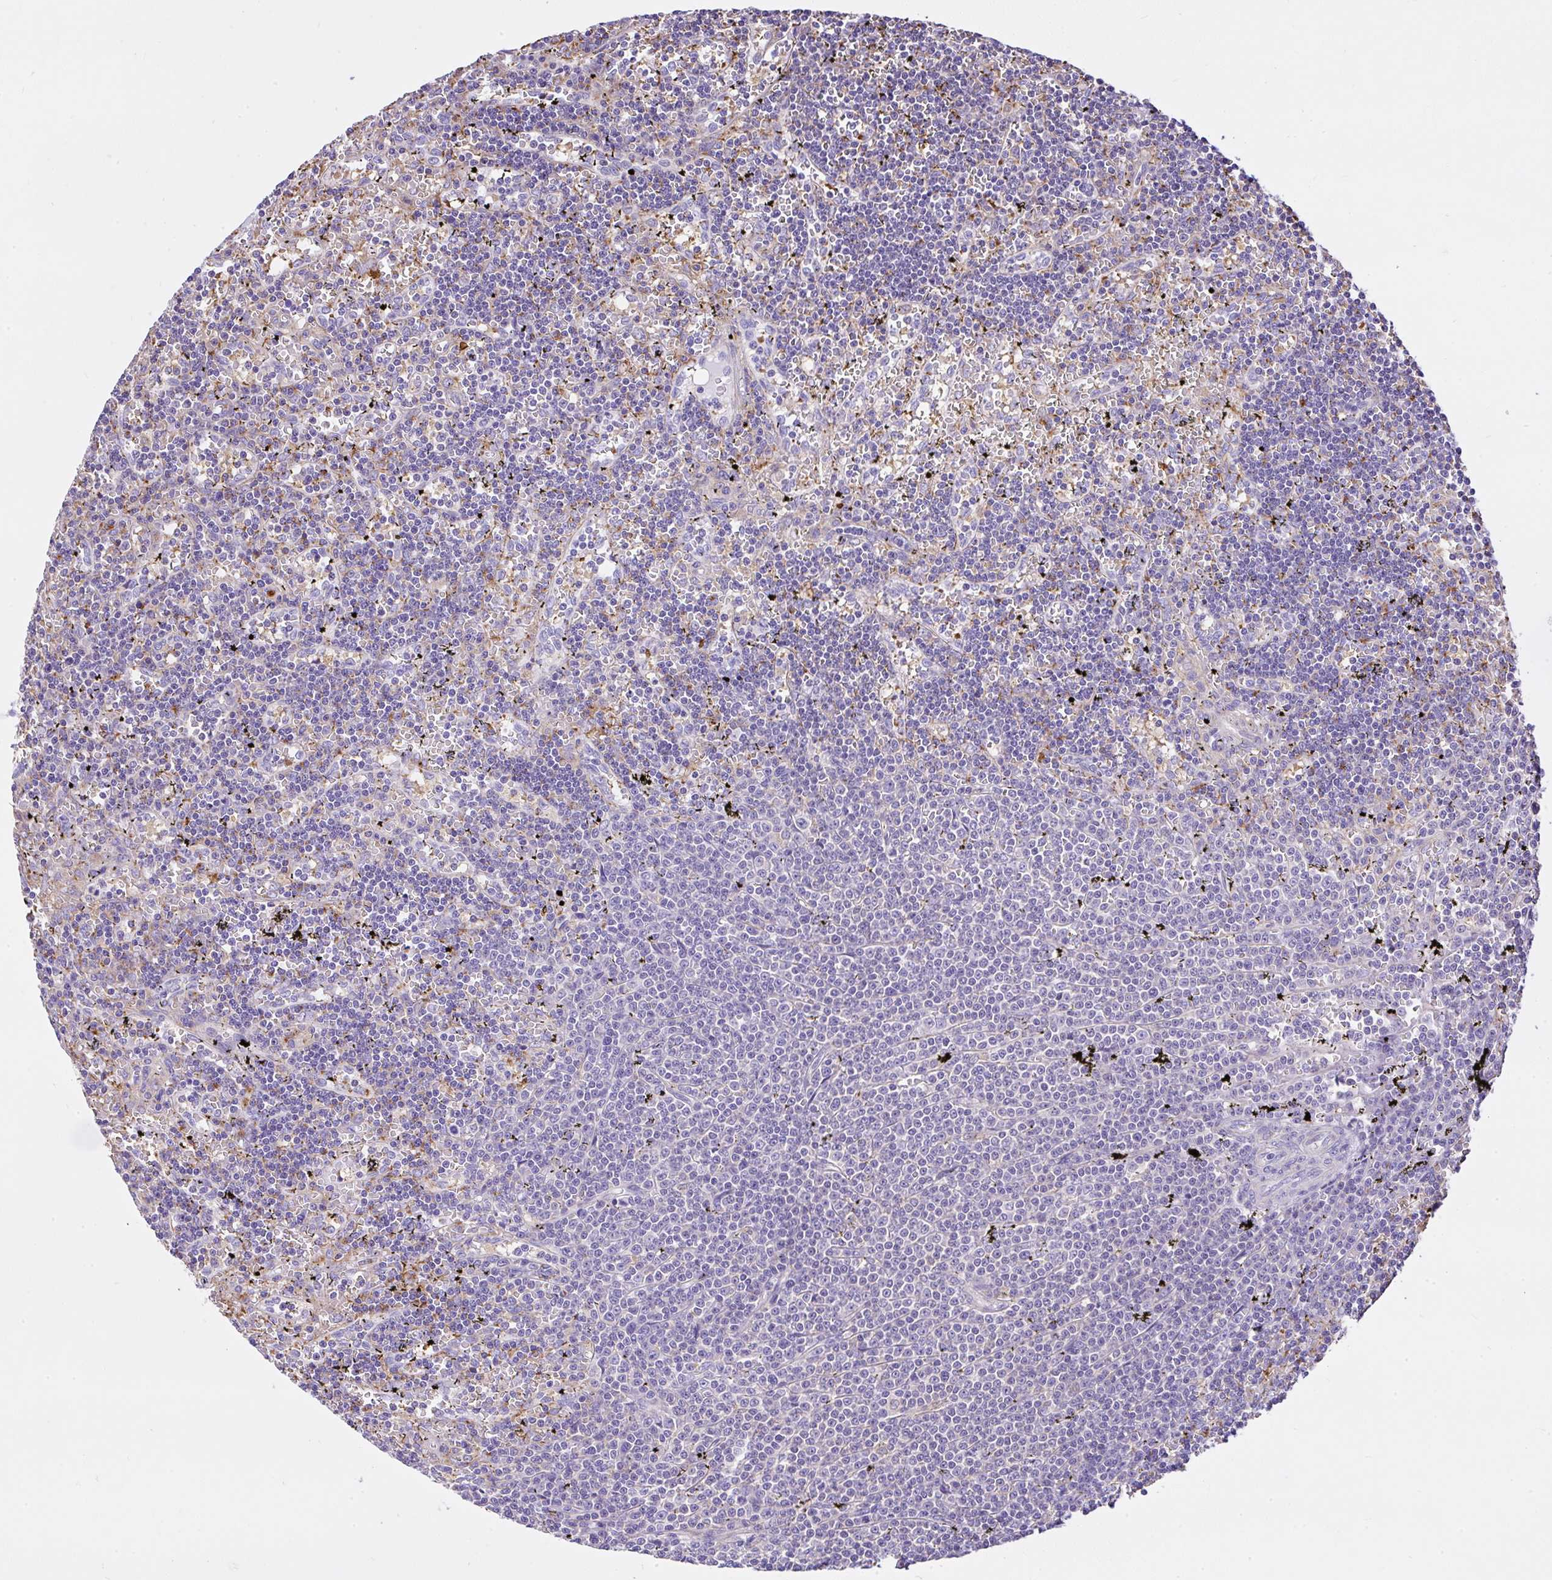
{"staining": {"intensity": "negative", "quantity": "none", "location": "none"}, "tissue": "lymphoma", "cell_type": "Tumor cells", "image_type": "cancer", "snomed": [{"axis": "morphology", "description": "Malignant lymphoma, non-Hodgkin's type, Low grade"}, {"axis": "topography", "description": "Spleen"}], "caption": "A photomicrograph of lymphoma stained for a protein shows no brown staining in tumor cells.", "gene": "CCDC142", "patient": {"sex": "male", "age": 60}}